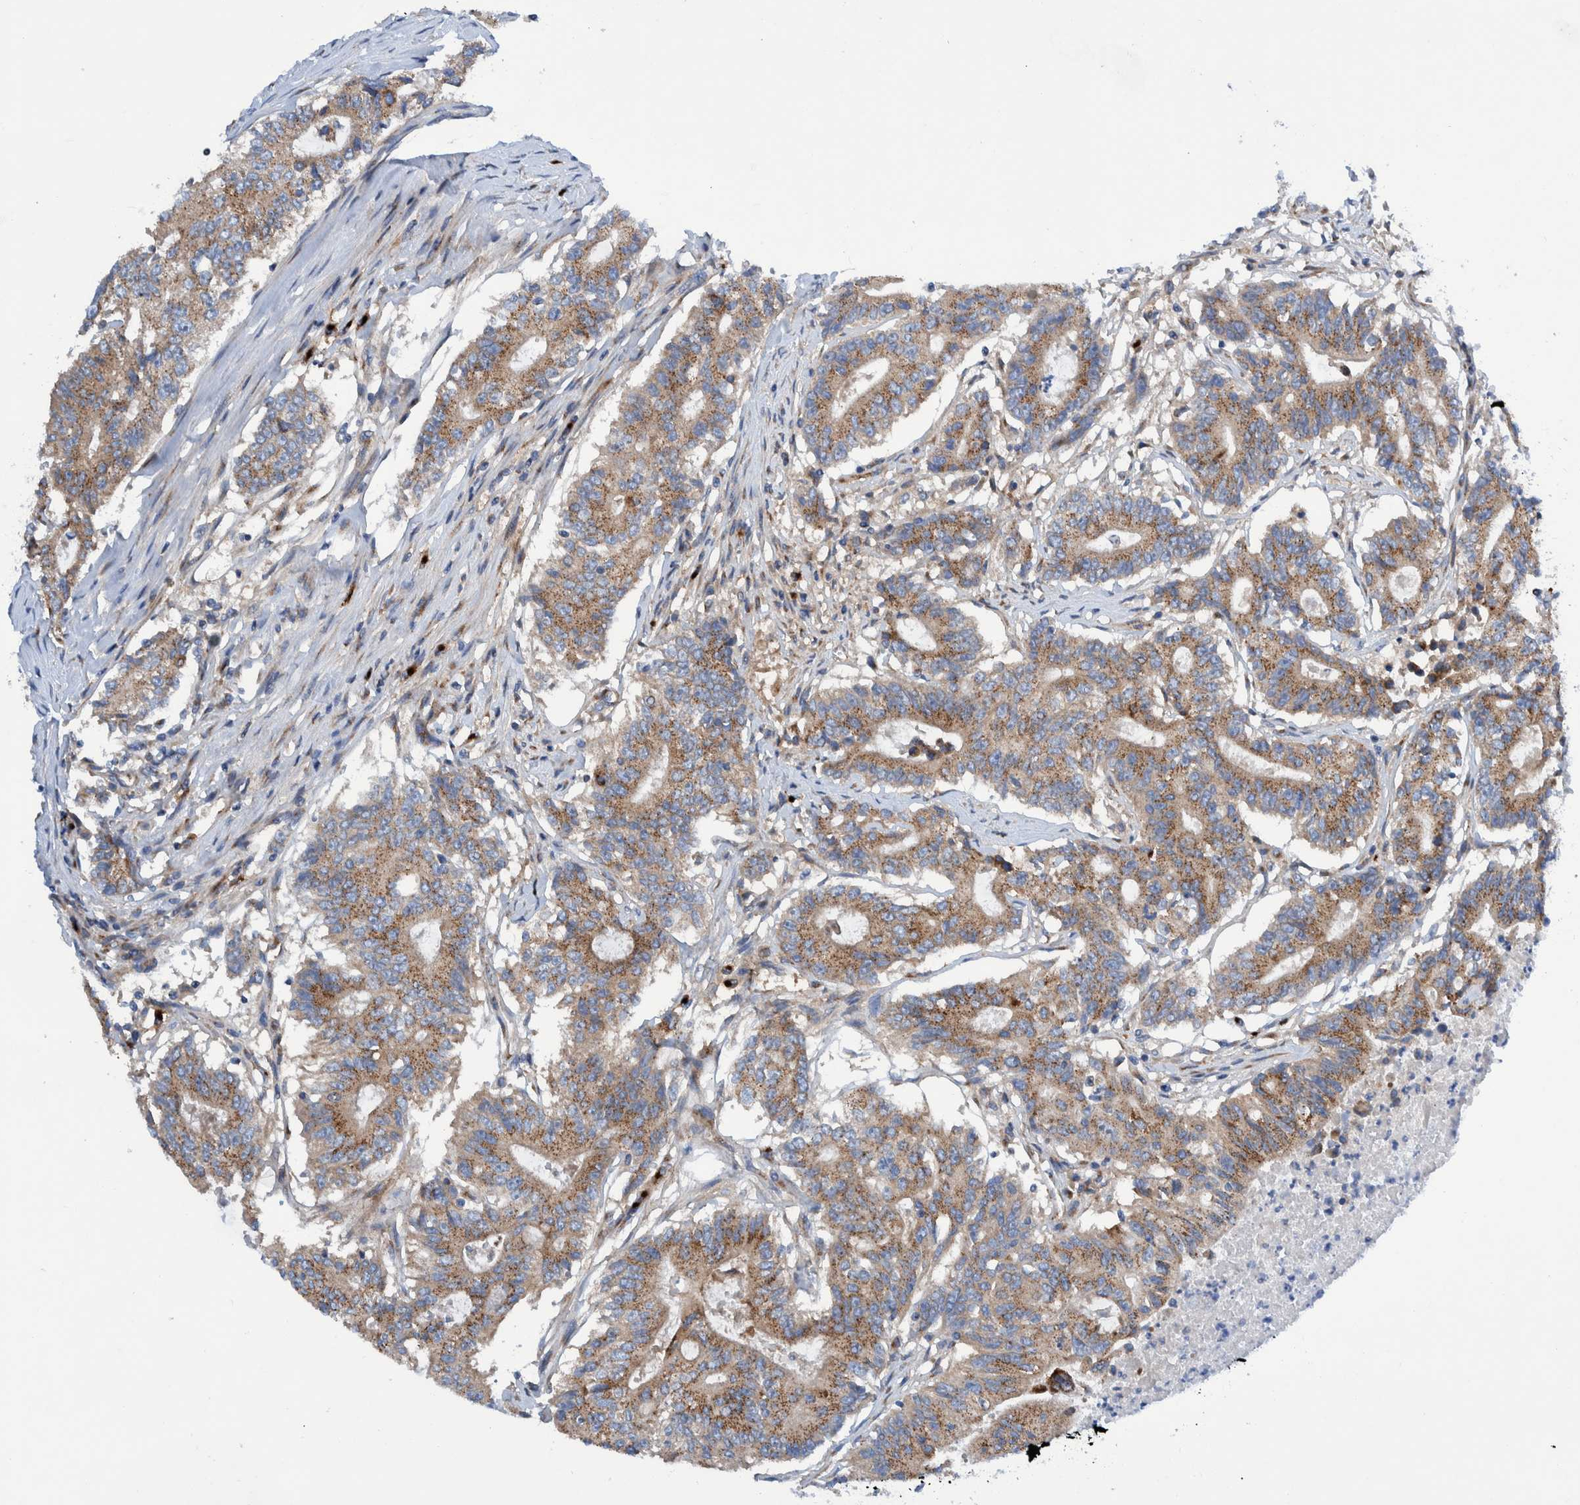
{"staining": {"intensity": "moderate", "quantity": ">75%", "location": "cytoplasmic/membranous"}, "tissue": "colorectal cancer", "cell_type": "Tumor cells", "image_type": "cancer", "snomed": [{"axis": "morphology", "description": "Adenocarcinoma, NOS"}, {"axis": "topography", "description": "Colon"}], "caption": "An IHC photomicrograph of neoplastic tissue is shown. Protein staining in brown labels moderate cytoplasmic/membranous positivity in colorectal cancer within tumor cells. The staining was performed using DAB (3,3'-diaminobenzidine) to visualize the protein expression in brown, while the nuclei were stained in blue with hematoxylin (Magnification: 20x).", "gene": "TRIM58", "patient": {"sex": "female", "age": 77}}